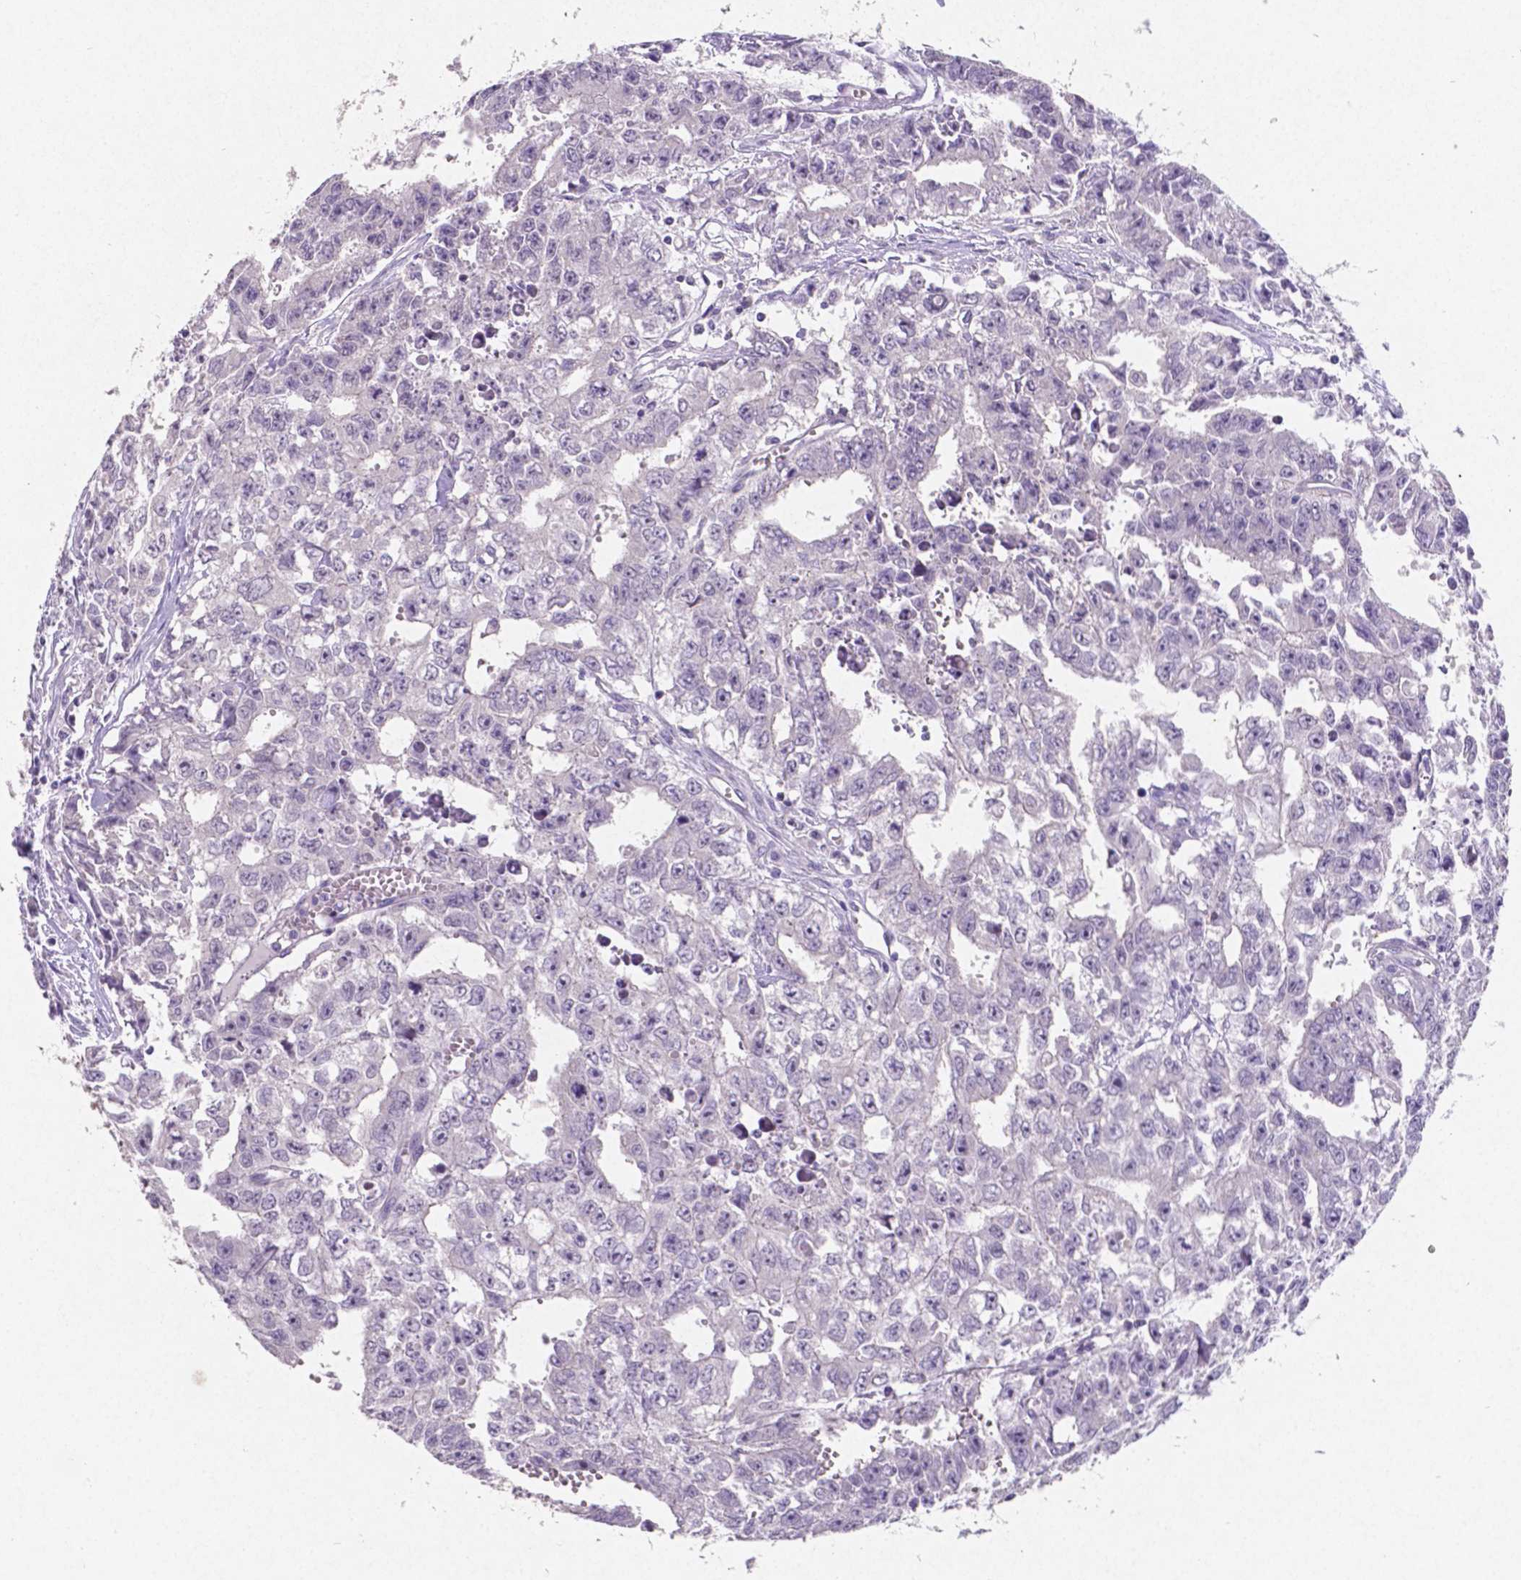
{"staining": {"intensity": "negative", "quantity": "none", "location": "none"}, "tissue": "testis cancer", "cell_type": "Tumor cells", "image_type": "cancer", "snomed": [{"axis": "morphology", "description": "Carcinoma, Embryonal, NOS"}, {"axis": "morphology", "description": "Teratoma, malignant, NOS"}, {"axis": "topography", "description": "Testis"}], "caption": "Immunohistochemistry (IHC) image of testis embryonal carcinoma stained for a protein (brown), which displays no expression in tumor cells. (DAB (3,3'-diaminobenzidine) immunohistochemistry (IHC) visualized using brightfield microscopy, high magnification).", "gene": "SATB2", "patient": {"sex": "male", "age": 24}}